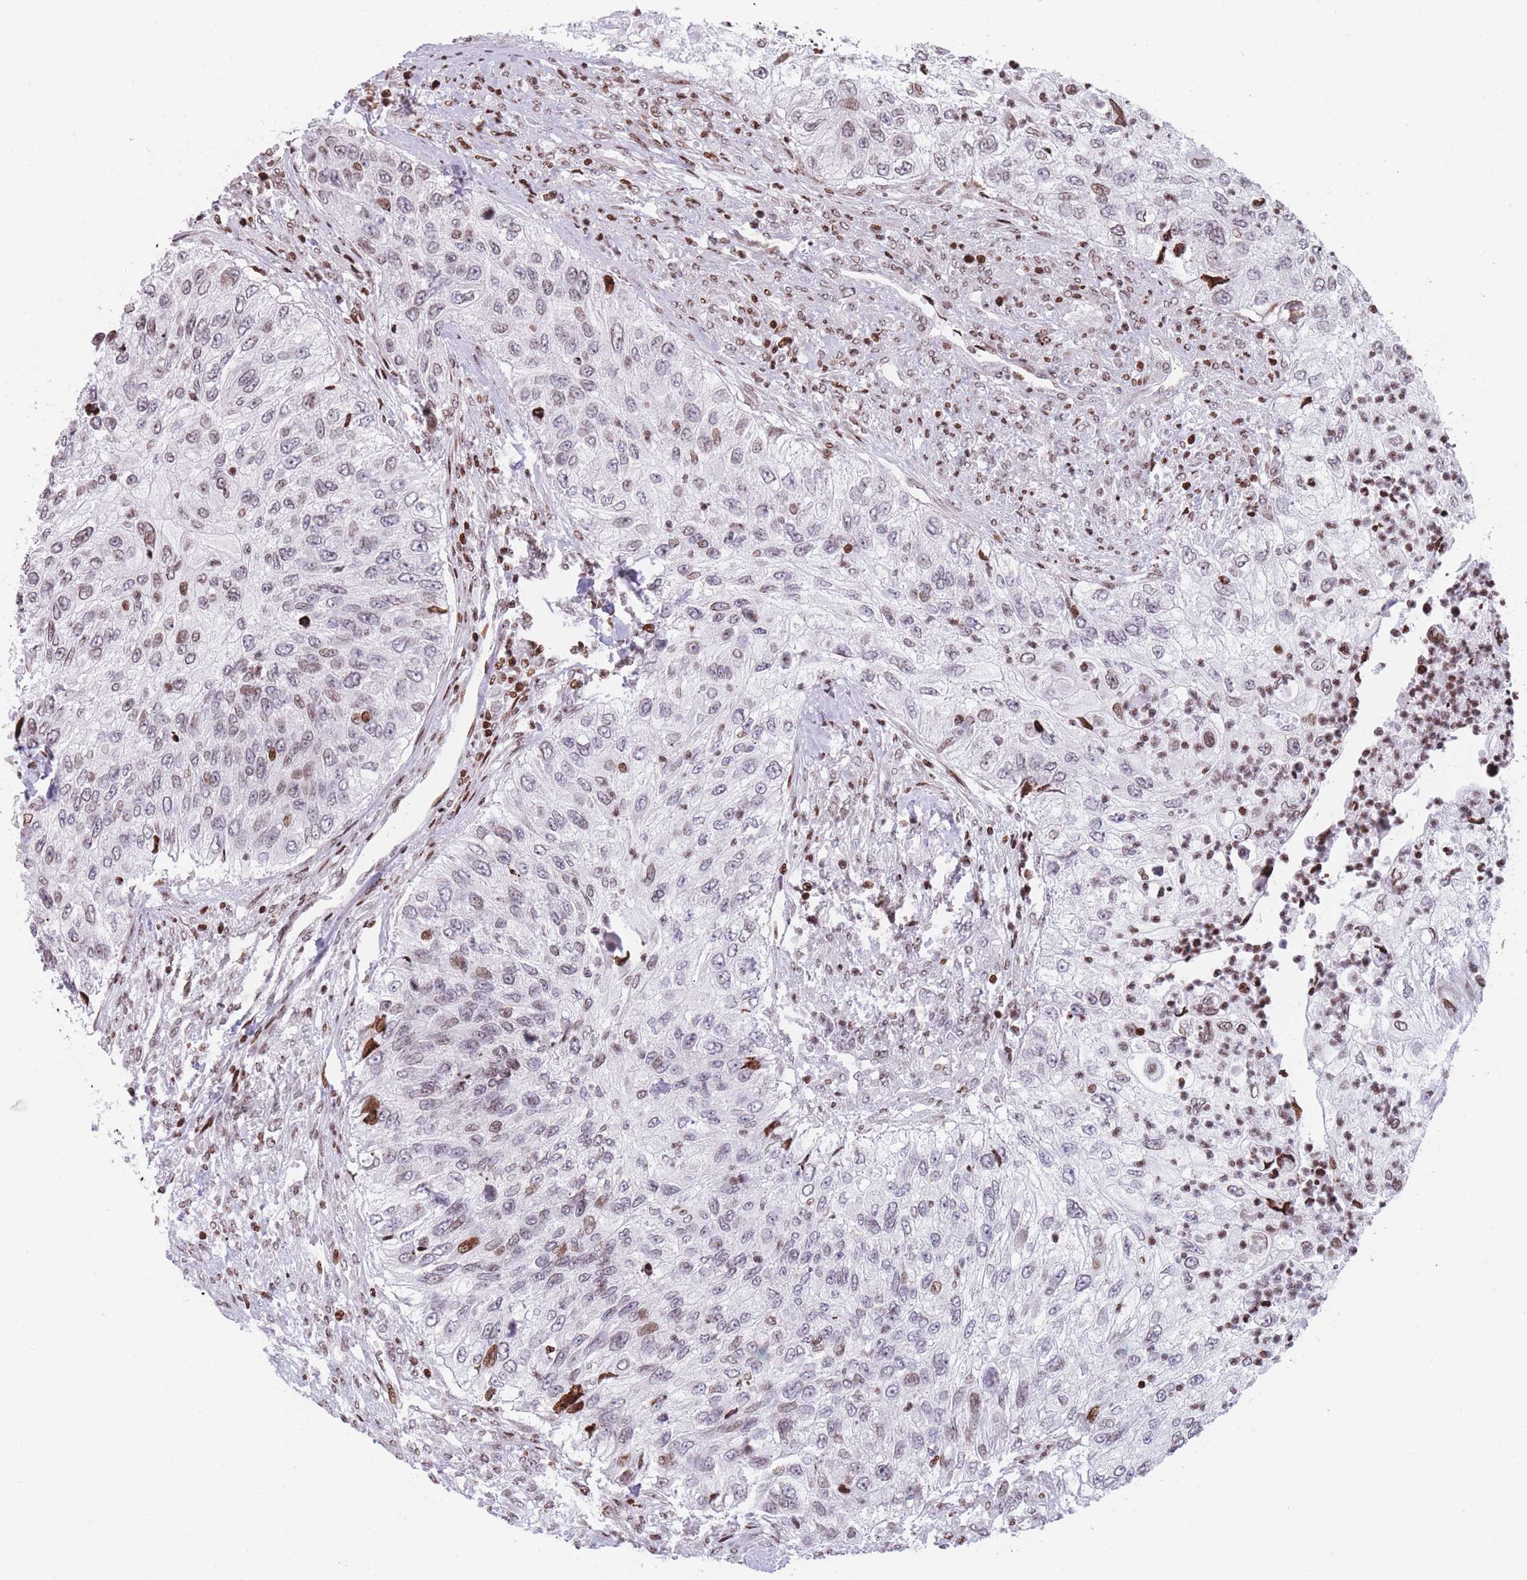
{"staining": {"intensity": "strong", "quantity": "<25%", "location": "nuclear"}, "tissue": "urothelial cancer", "cell_type": "Tumor cells", "image_type": "cancer", "snomed": [{"axis": "morphology", "description": "Urothelial carcinoma, High grade"}, {"axis": "topography", "description": "Urinary bladder"}], "caption": "A brown stain highlights strong nuclear positivity of a protein in urothelial carcinoma (high-grade) tumor cells. The staining was performed using DAB (3,3'-diaminobenzidine) to visualize the protein expression in brown, while the nuclei were stained in blue with hematoxylin (Magnification: 20x).", "gene": "AK9", "patient": {"sex": "female", "age": 60}}